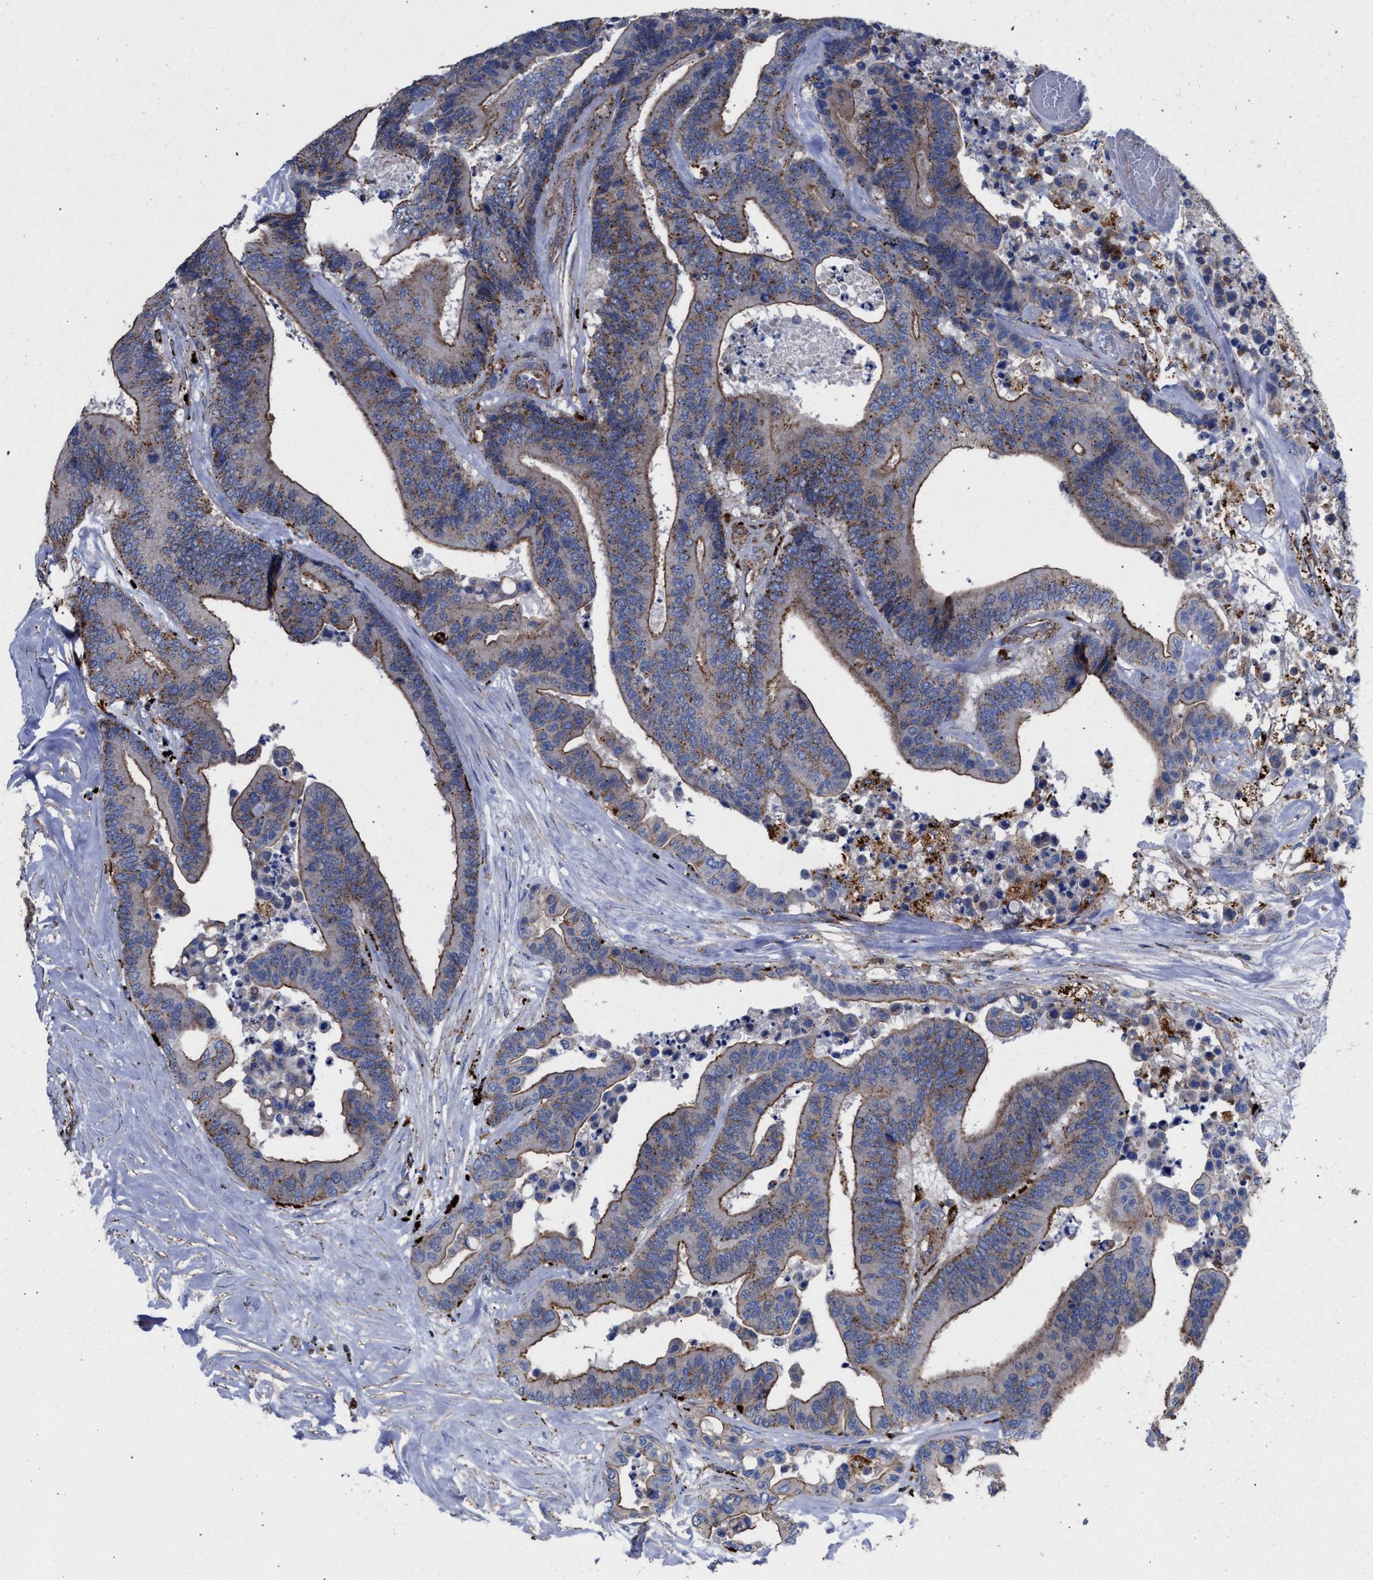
{"staining": {"intensity": "moderate", "quantity": "25%-75%", "location": "cytoplasmic/membranous"}, "tissue": "colorectal cancer", "cell_type": "Tumor cells", "image_type": "cancer", "snomed": [{"axis": "morphology", "description": "Normal tissue, NOS"}, {"axis": "morphology", "description": "Adenocarcinoma, NOS"}, {"axis": "topography", "description": "Colon"}], "caption": "High-power microscopy captured an immunohistochemistry (IHC) histopathology image of adenocarcinoma (colorectal), revealing moderate cytoplasmic/membranous staining in approximately 25%-75% of tumor cells.", "gene": "PPT1", "patient": {"sex": "male", "age": 82}}